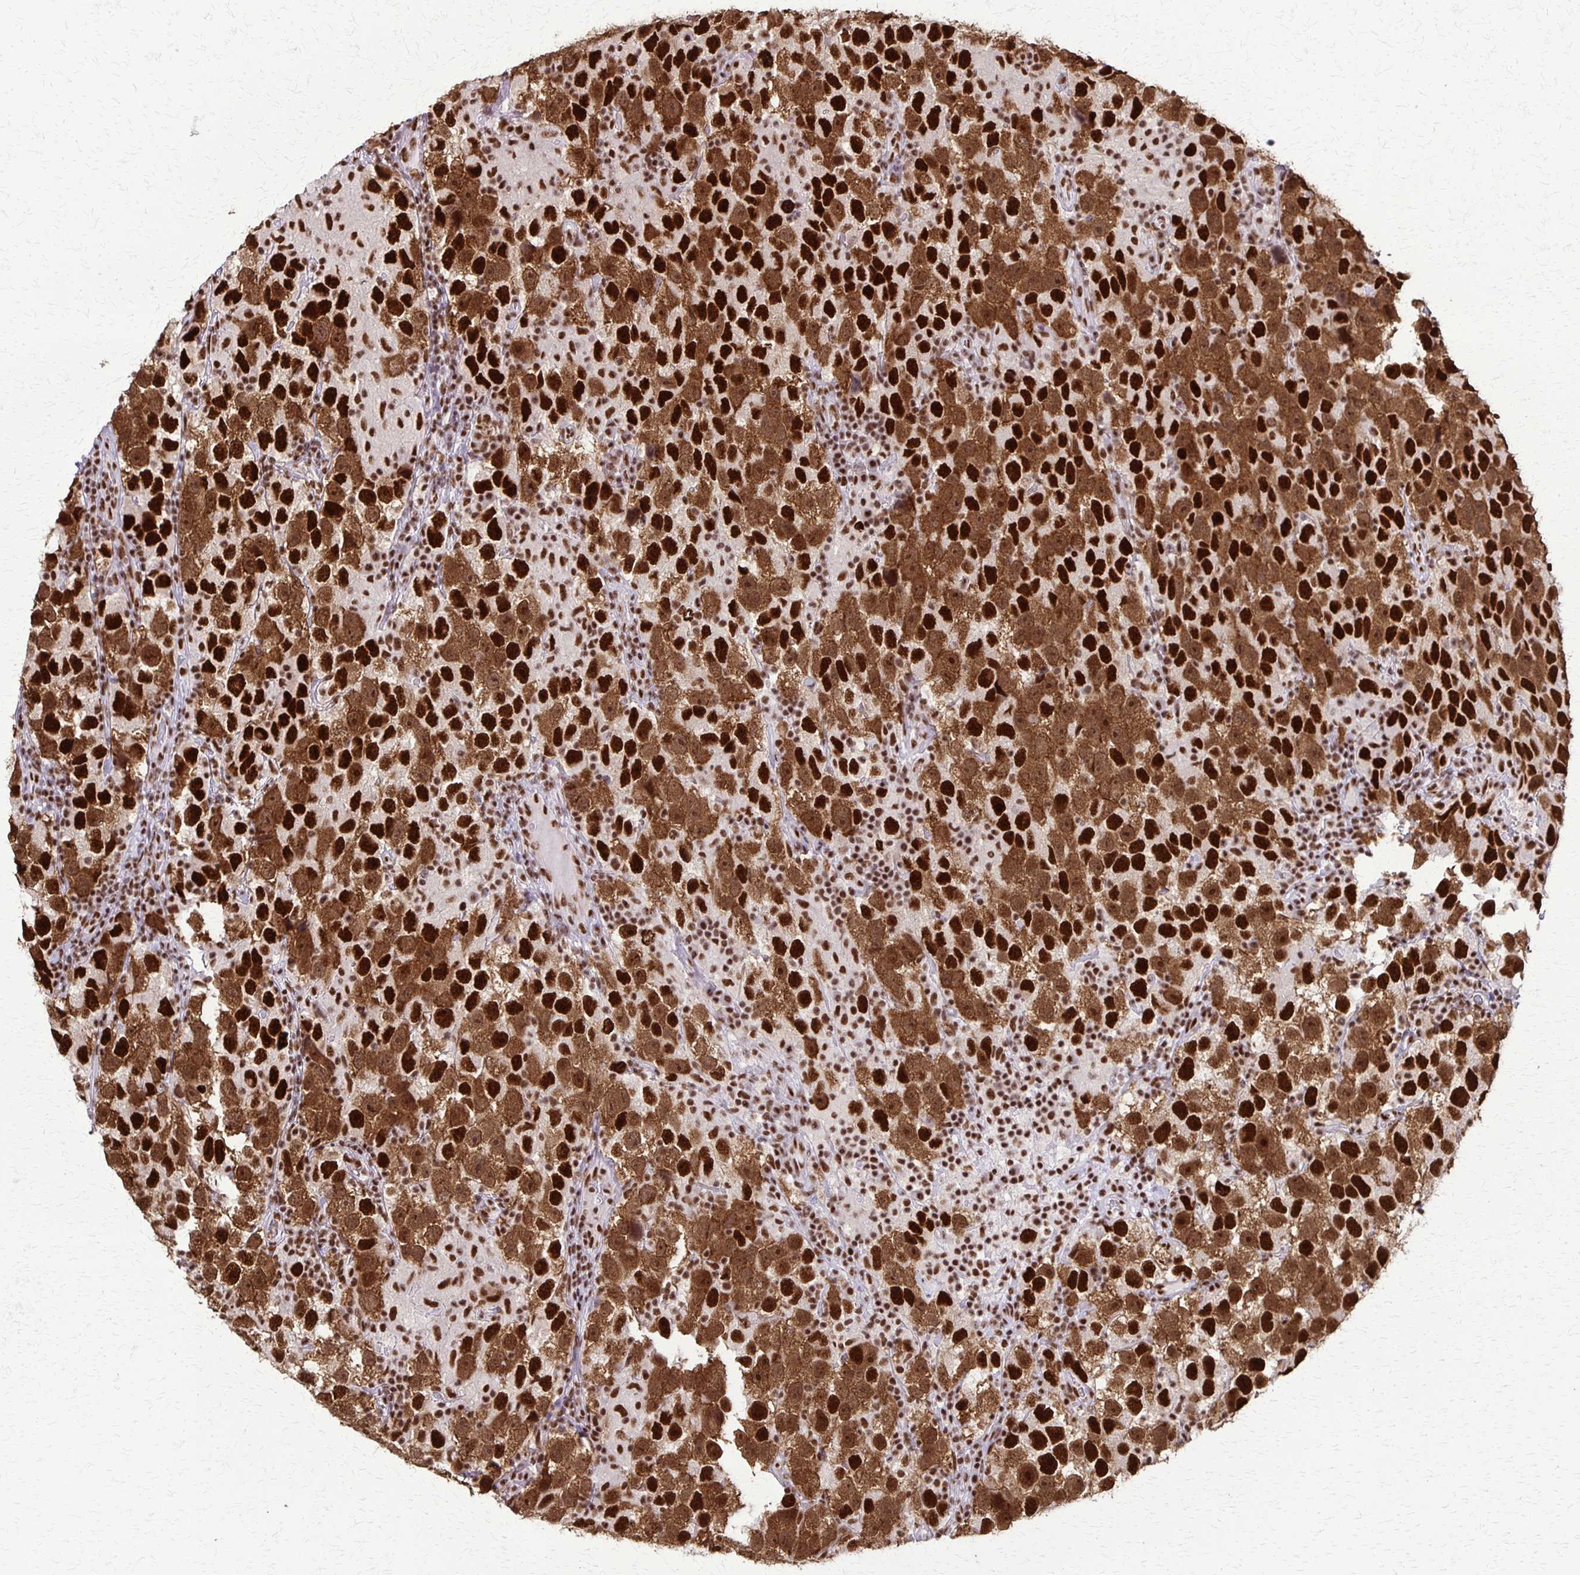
{"staining": {"intensity": "strong", "quantity": ">75%", "location": "cytoplasmic/membranous,nuclear"}, "tissue": "testis cancer", "cell_type": "Tumor cells", "image_type": "cancer", "snomed": [{"axis": "morphology", "description": "Seminoma, NOS"}, {"axis": "topography", "description": "Testis"}], "caption": "Seminoma (testis) stained with IHC displays strong cytoplasmic/membranous and nuclear expression in approximately >75% of tumor cells.", "gene": "XRCC6", "patient": {"sex": "male", "age": 26}}